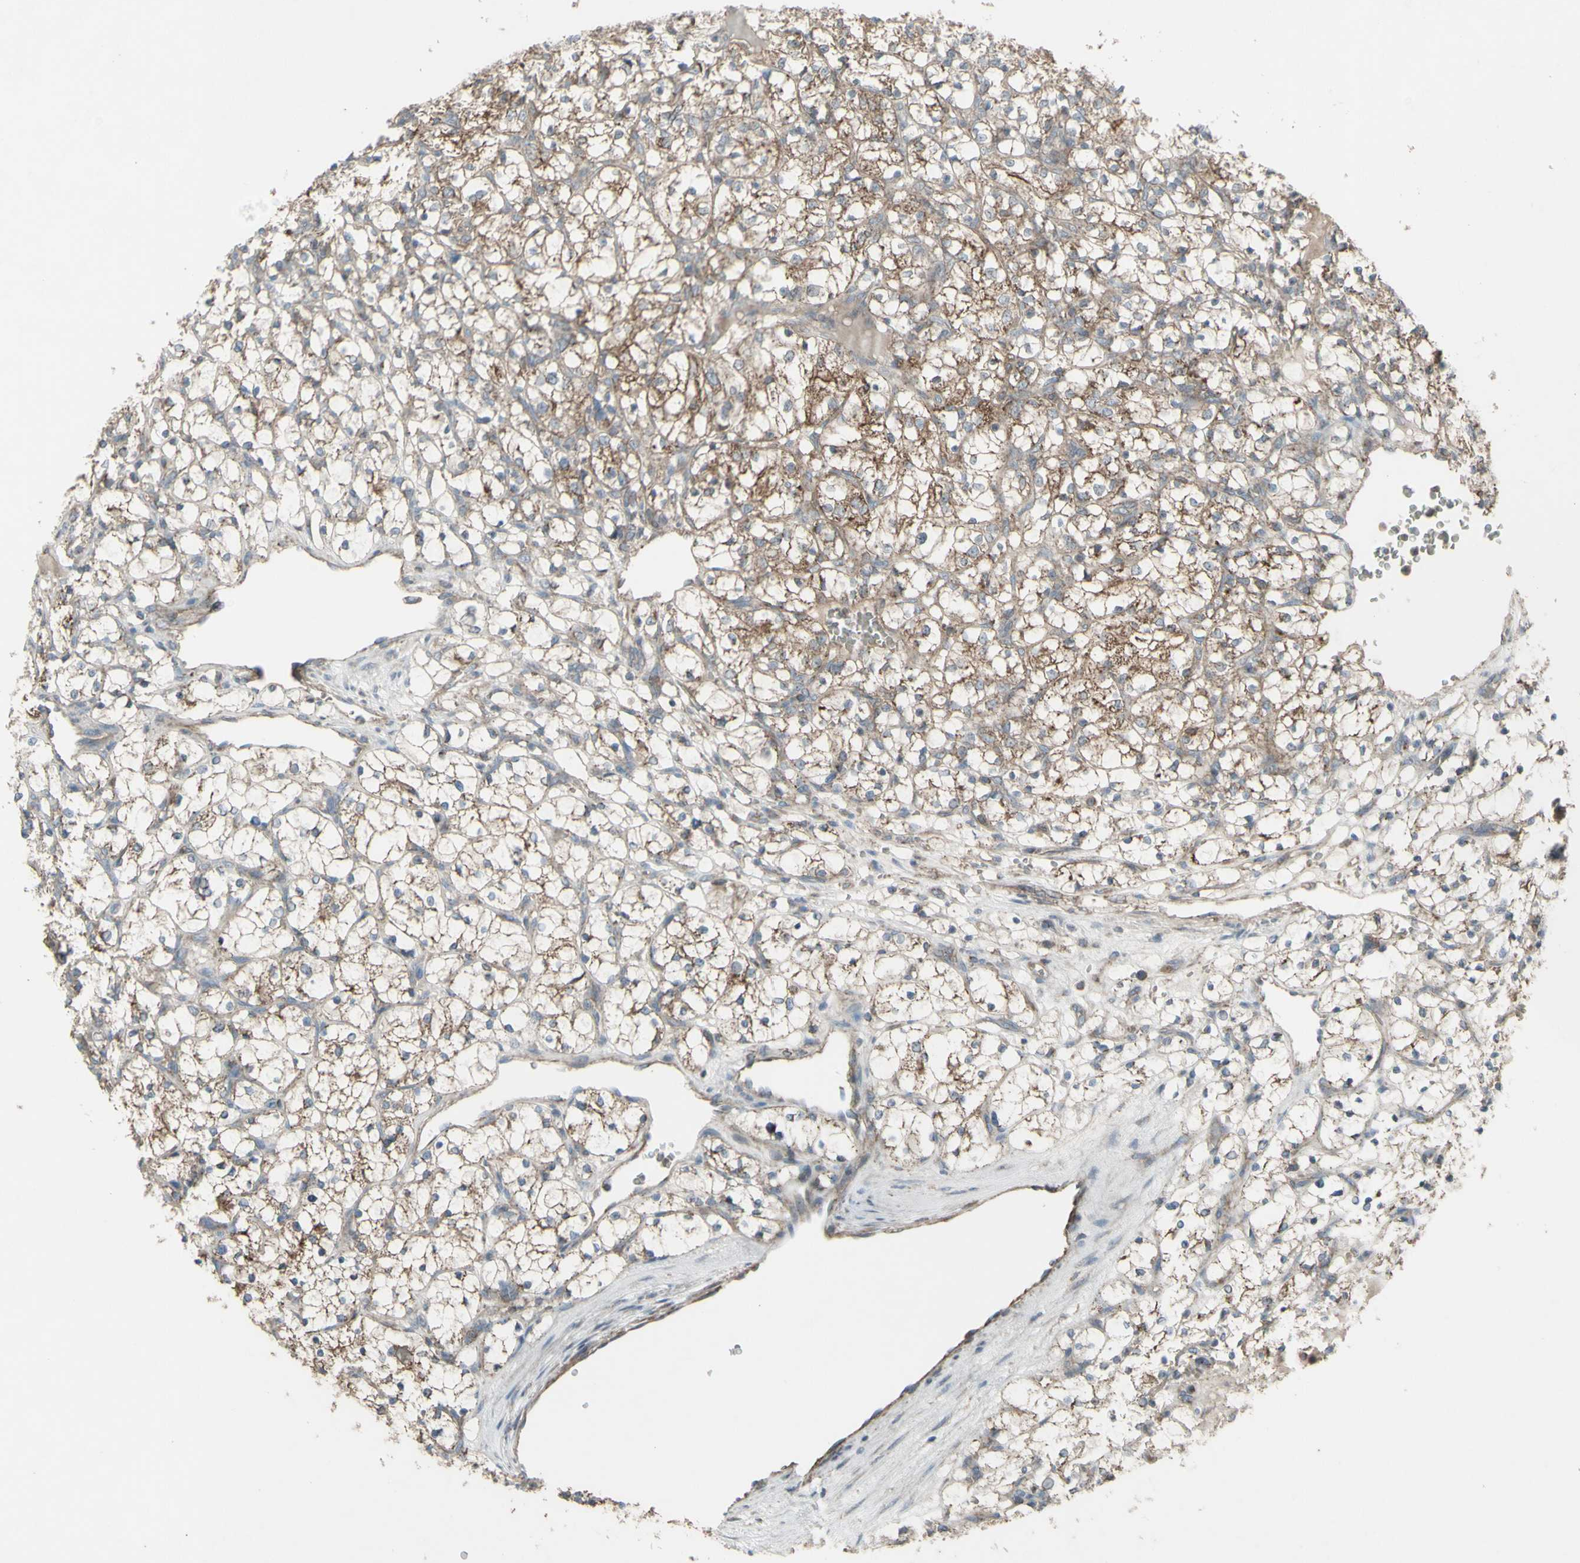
{"staining": {"intensity": "weak", "quantity": "25%-75%", "location": "cytoplasmic/membranous"}, "tissue": "renal cancer", "cell_type": "Tumor cells", "image_type": "cancer", "snomed": [{"axis": "morphology", "description": "Adenocarcinoma, NOS"}, {"axis": "topography", "description": "Kidney"}], "caption": "The photomicrograph reveals a brown stain indicating the presence of a protein in the cytoplasmic/membranous of tumor cells in adenocarcinoma (renal). (DAB IHC with brightfield microscopy, high magnification).", "gene": "SHC1", "patient": {"sex": "female", "age": 69}}